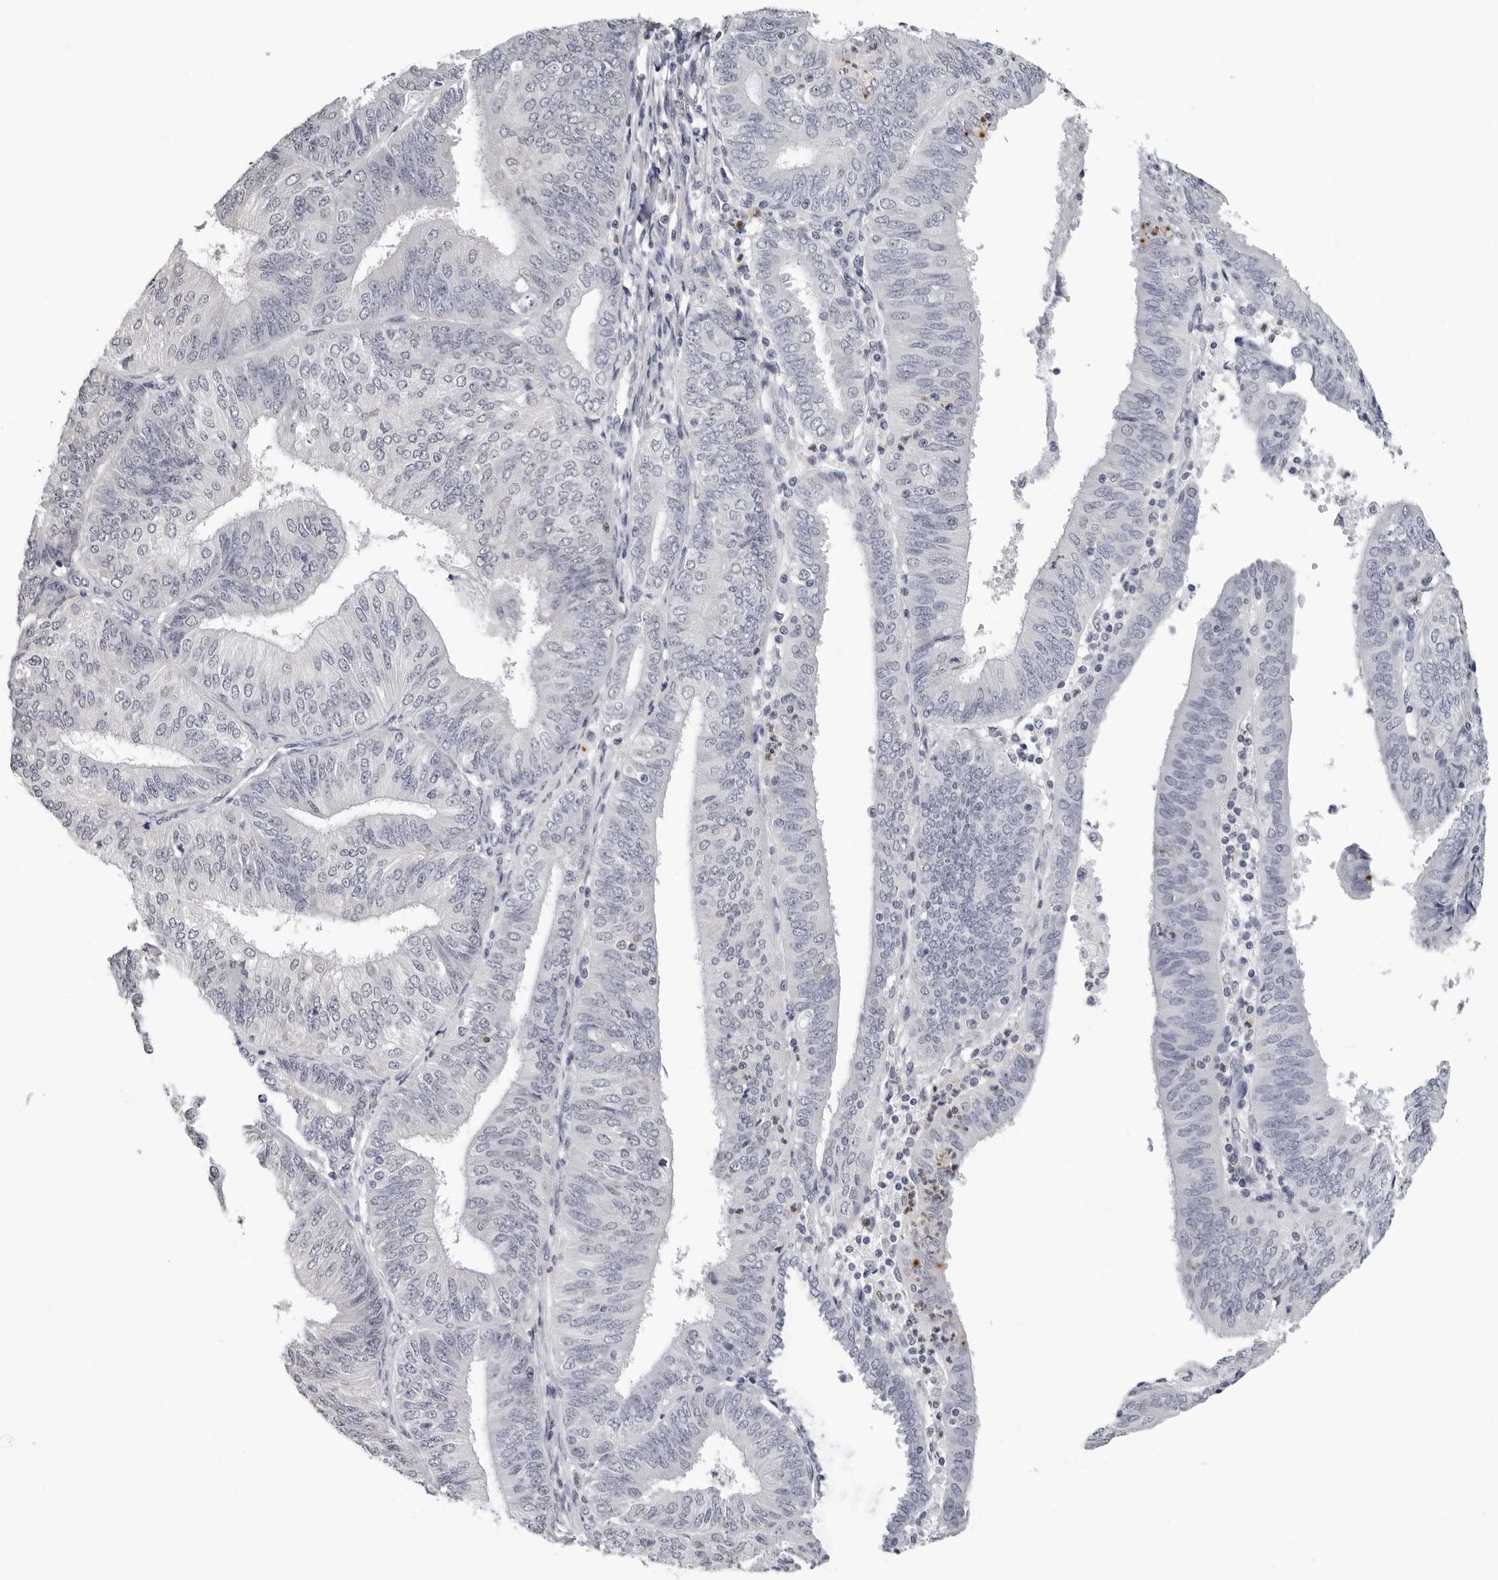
{"staining": {"intensity": "negative", "quantity": "none", "location": "none"}, "tissue": "endometrial cancer", "cell_type": "Tumor cells", "image_type": "cancer", "snomed": [{"axis": "morphology", "description": "Adenocarcinoma, NOS"}, {"axis": "topography", "description": "Endometrium"}], "caption": "The photomicrograph exhibits no significant positivity in tumor cells of adenocarcinoma (endometrial). Nuclei are stained in blue.", "gene": "TRMT13", "patient": {"sex": "female", "age": 58}}